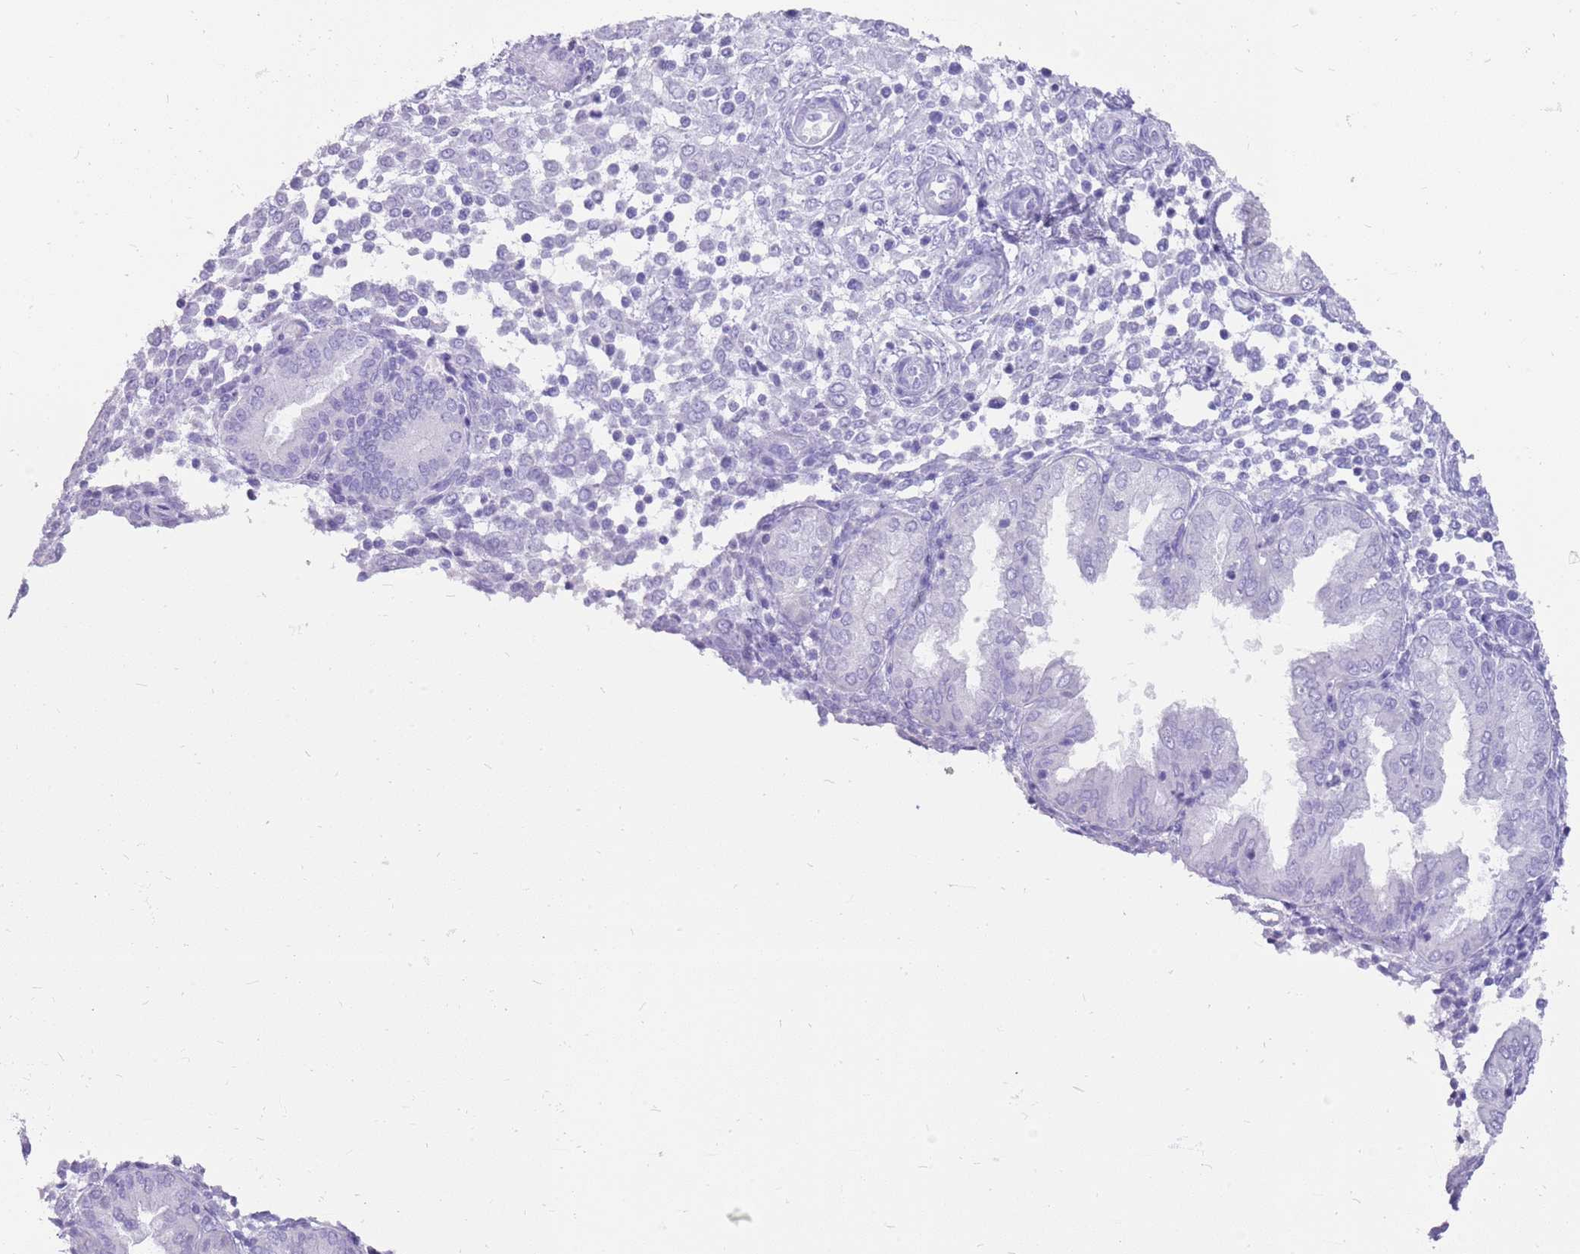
{"staining": {"intensity": "negative", "quantity": "none", "location": "none"}, "tissue": "endometrium", "cell_type": "Cells in endometrial stroma", "image_type": "normal", "snomed": [{"axis": "morphology", "description": "Normal tissue, NOS"}, {"axis": "topography", "description": "Endometrium"}], "caption": "DAB (3,3'-diaminobenzidine) immunohistochemical staining of benign endometrium exhibits no significant staining in cells in endometrial stroma.", "gene": "ENSG00000271254", "patient": {"sex": "female", "age": 53}}